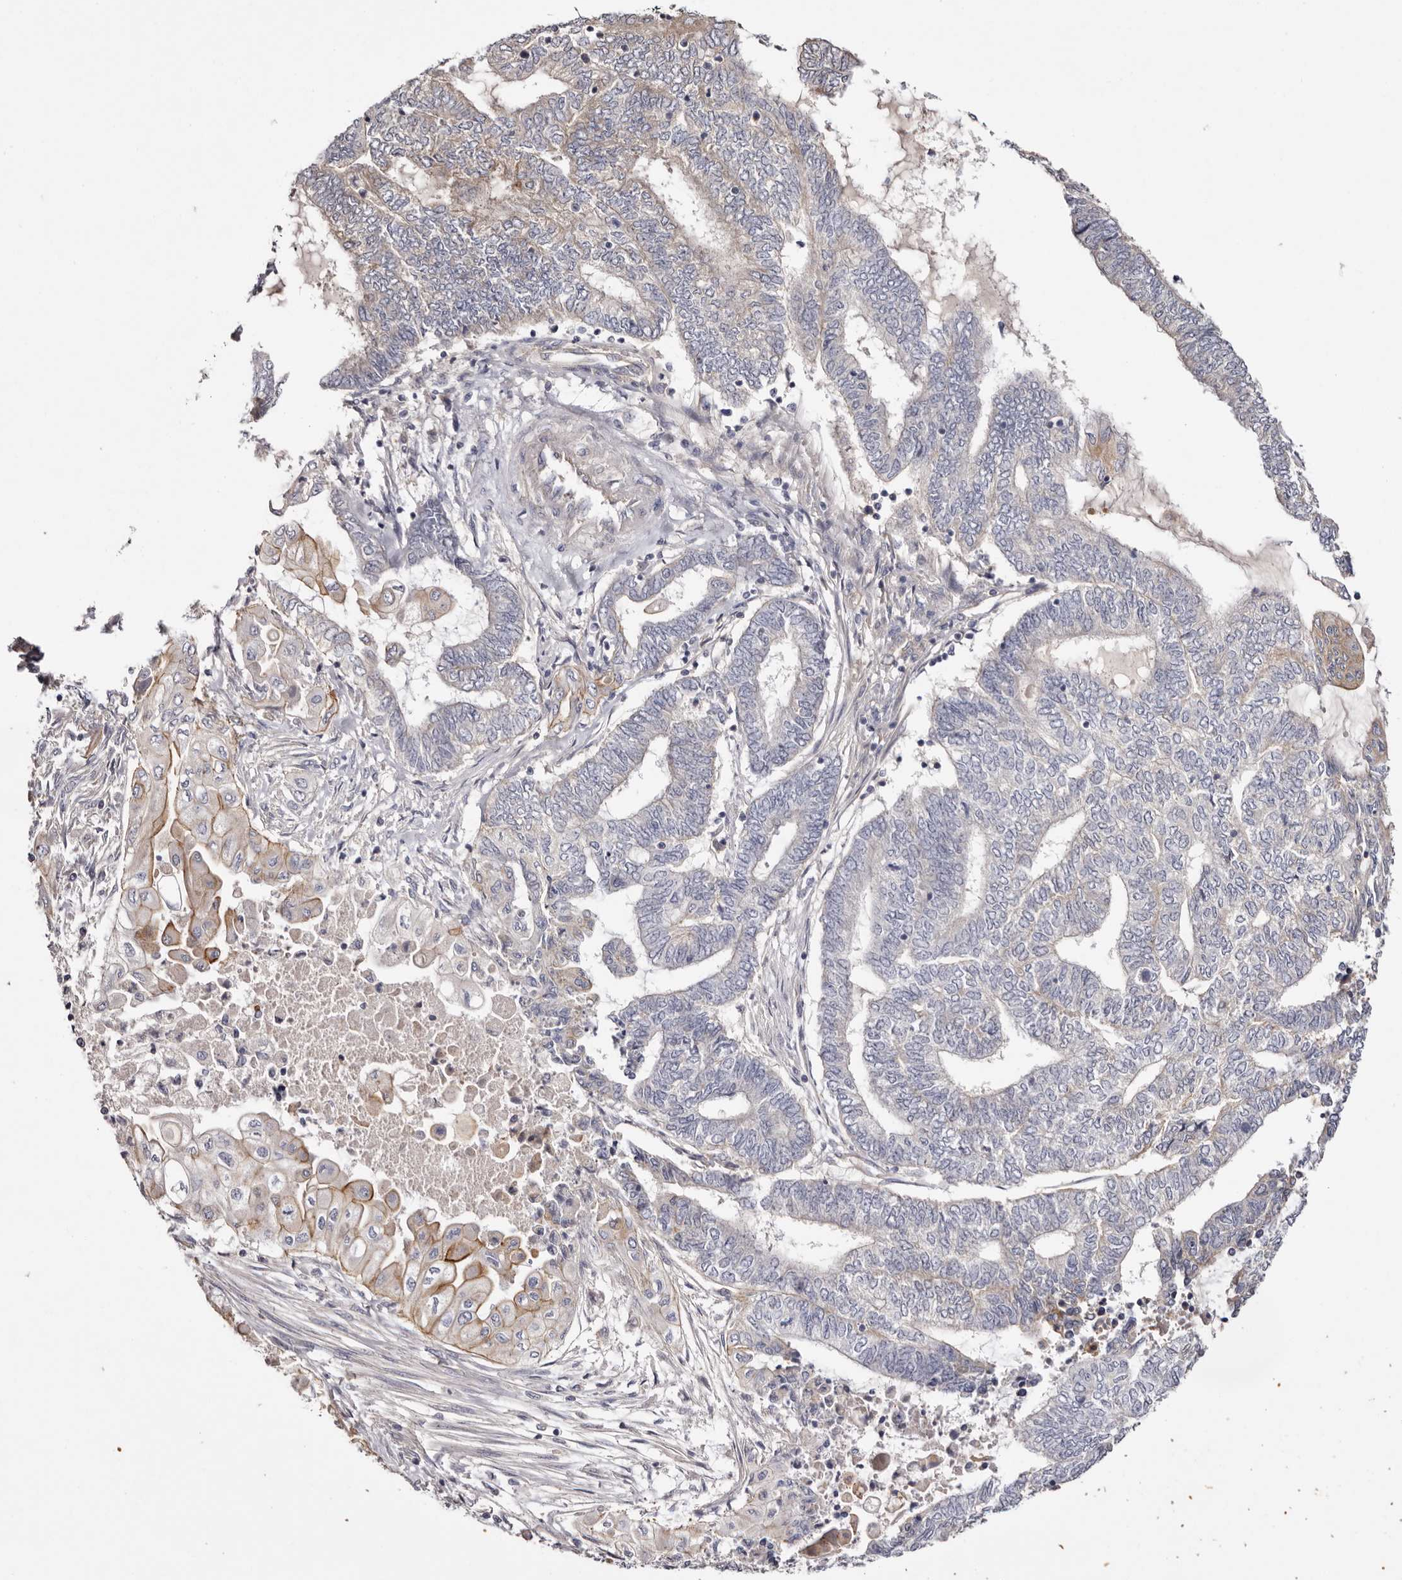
{"staining": {"intensity": "moderate", "quantity": "<25%", "location": "cytoplasmic/membranous"}, "tissue": "endometrial cancer", "cell_type": "Tumor cells", "image_type": "cancer", "snomed": [{"axis": "morphology", "description": "Adenocarcinoma, NOS"}, {"axis": "topography", "description": "Uterus"}, {"axis": "topography", "description": "Endometrium"}], "caption": "Immunohistochemical staining of endometrial cancer (adenocarcinoma) reveals moderate cytoplasmic/membranous protein expression in about <25% of tumor cells. (brown staining indicates protein expression, while blue staining denotes nuclei).", "gene": "FAM167B", "patient": {"sex": "female", "age": 70}}